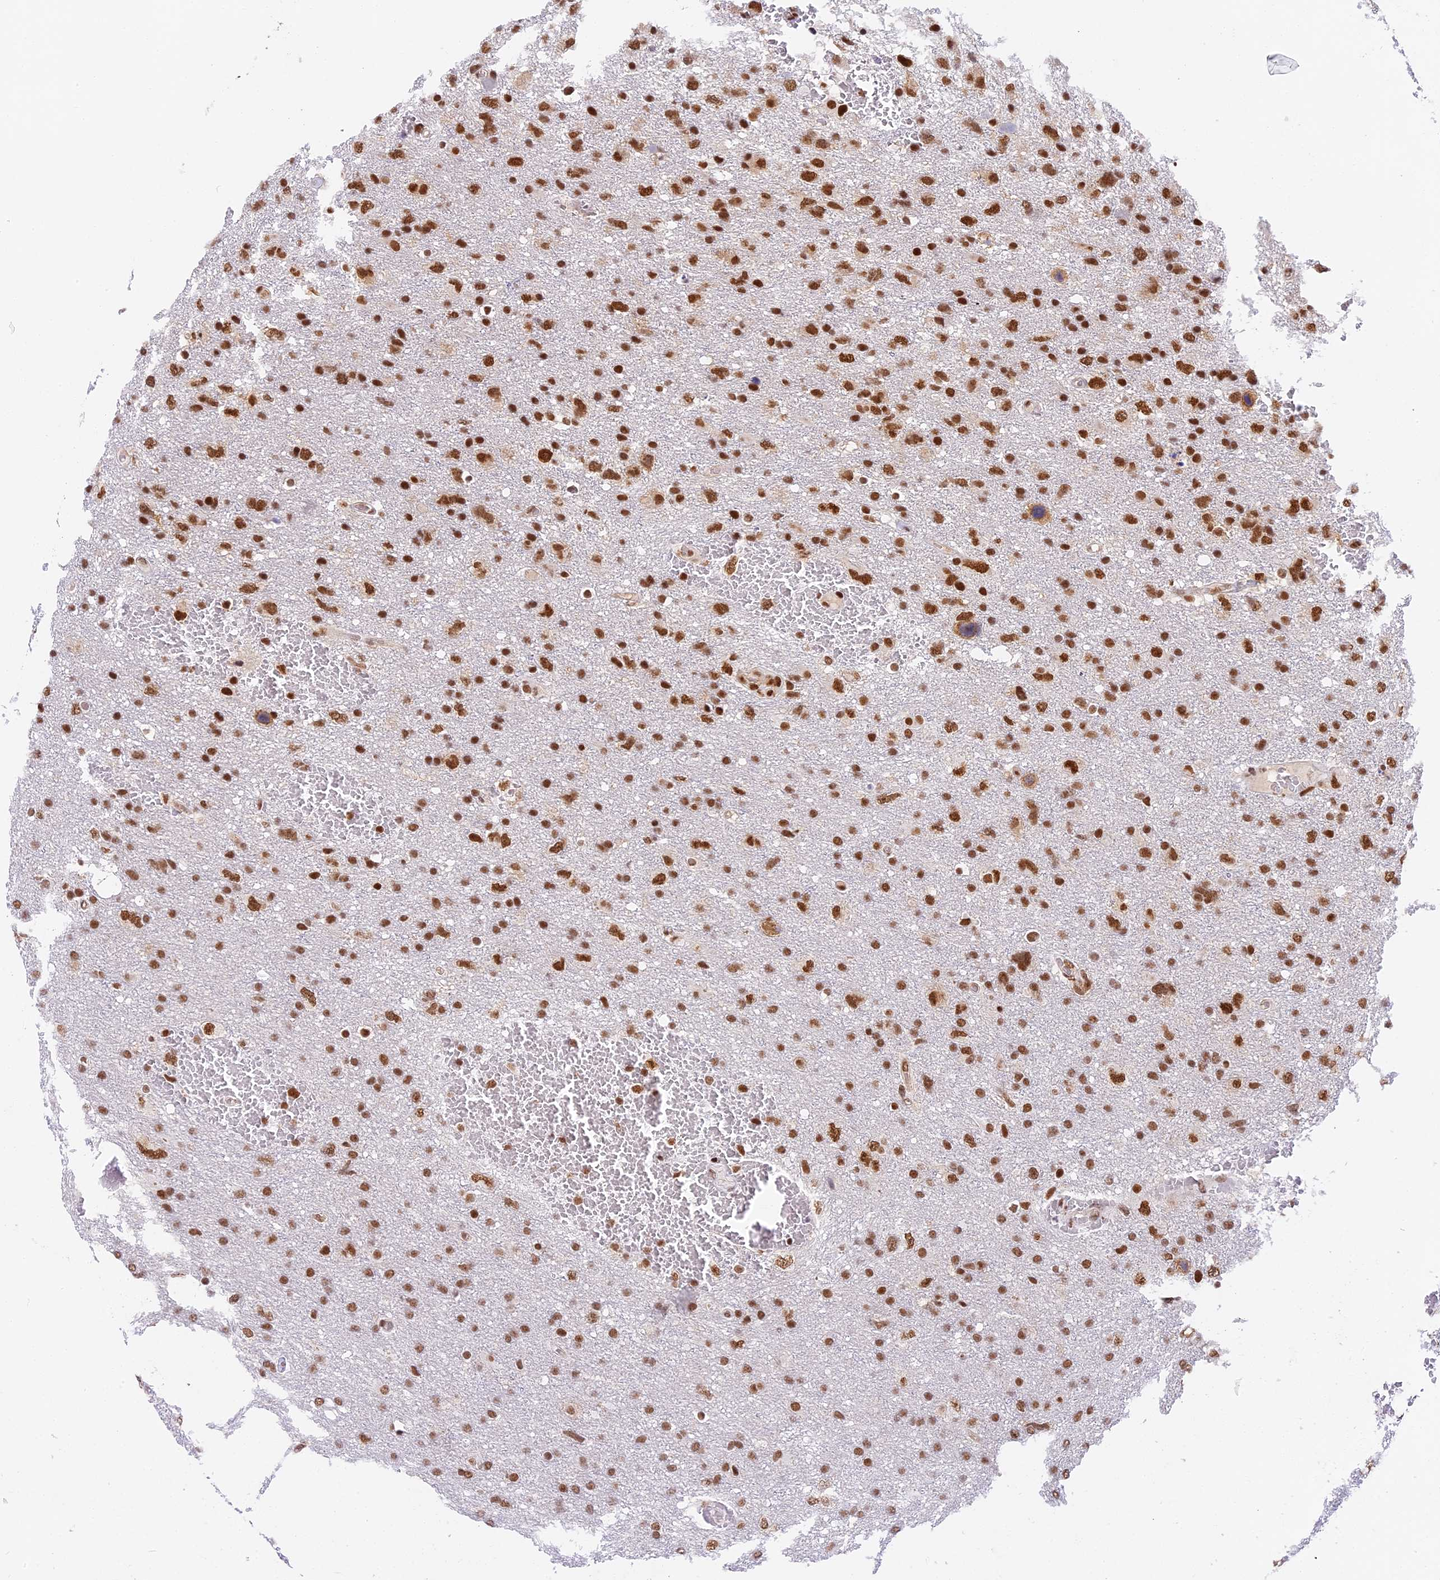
{"staining": {"intensity": "strong", "quantity": ">75%", "location": "nuclear"}, "tissue": "glioma", "cell_type": "Tumor cells", "image_type": "cancer", "snomed": [{"axis": "morphology", "description": "Glioma, malignant, High grade"}, {"axis": "topography", "description": "Brain"}], "caption": "A histopathology image of glioma stained for a protein demonstrates strong nuclear brown staining in tumor cells.", "gene": "SBNO1", "patient": {"sex": "male", "age": 61}}